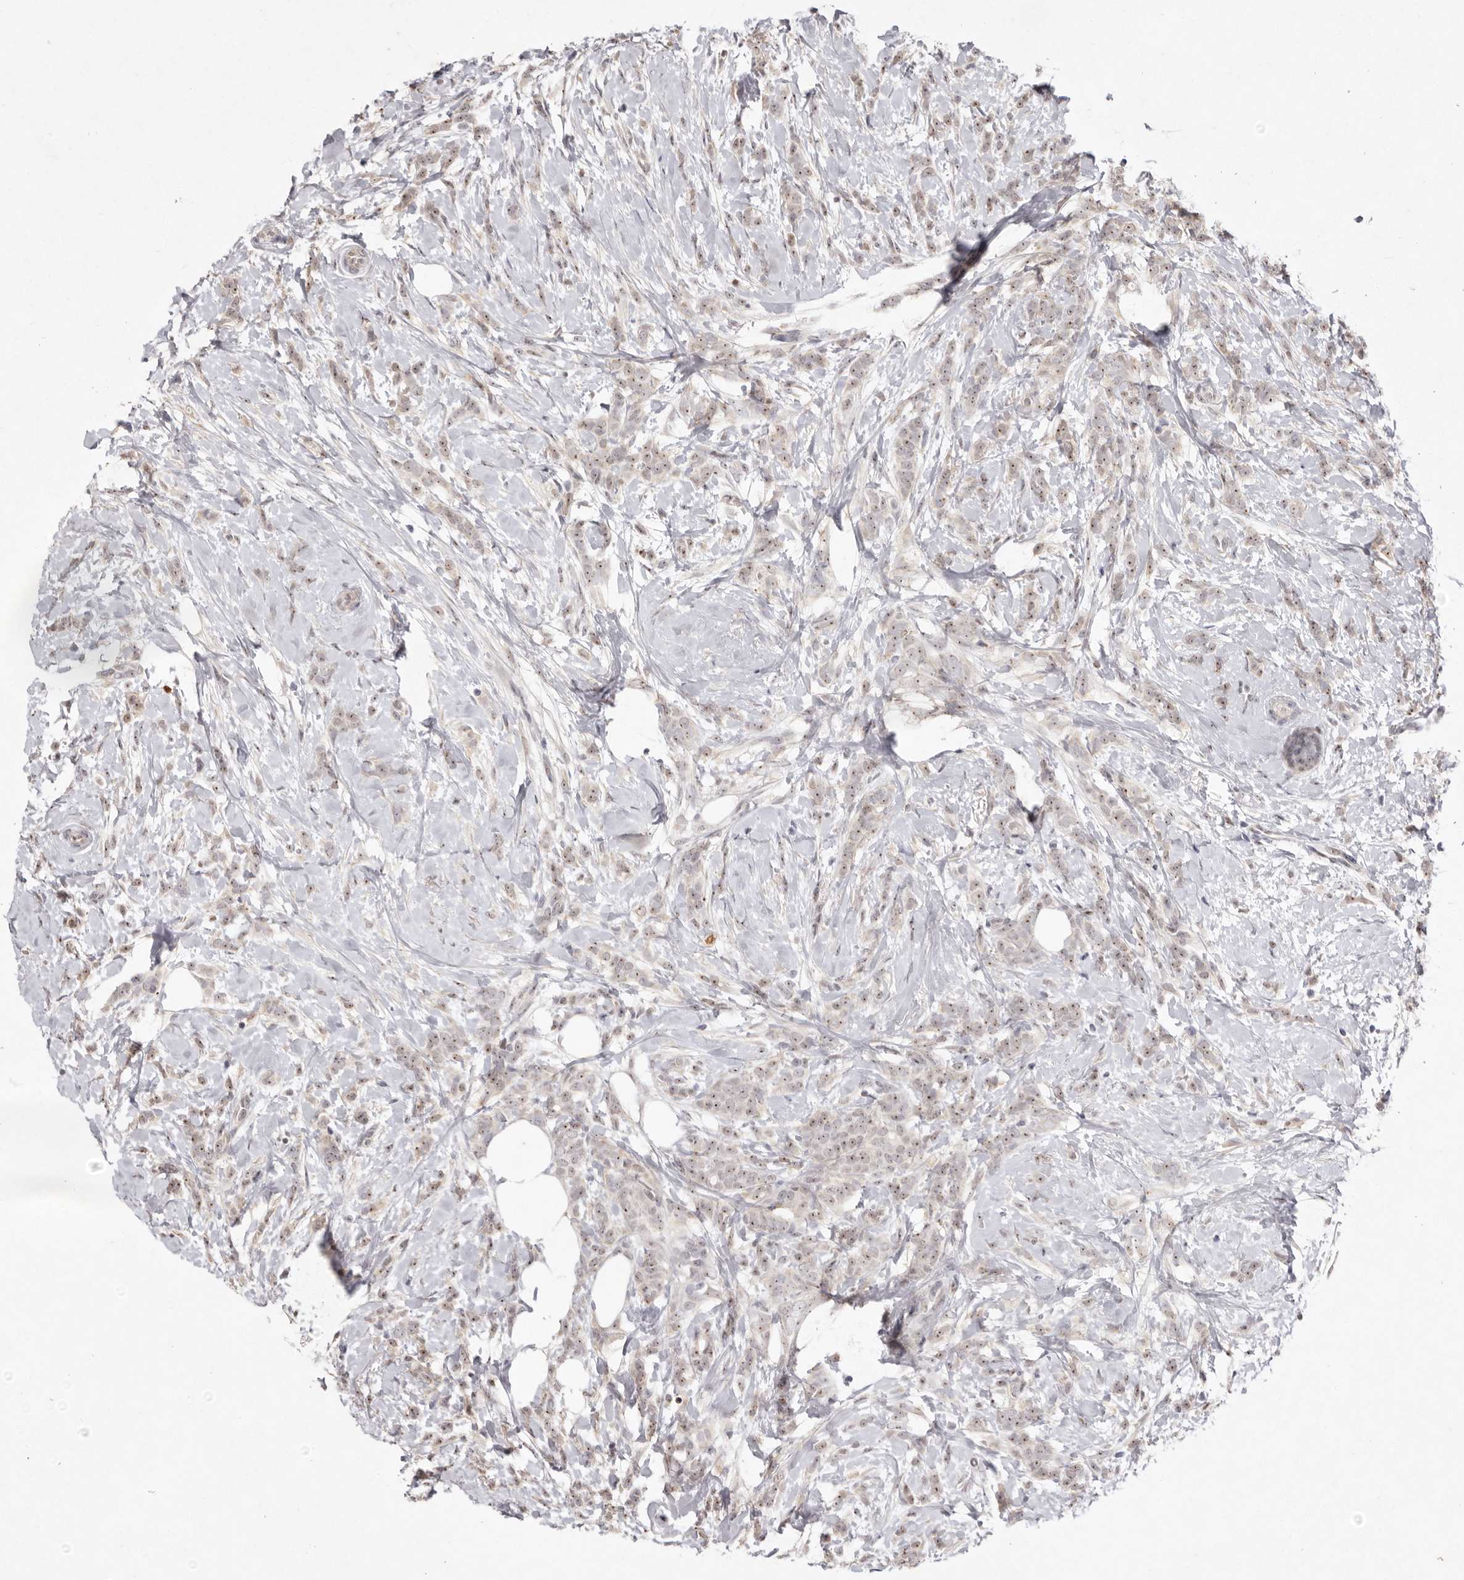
{"staining": {"intensity": "weak", "quantity": ">75%", "location": "nuclear"}, "tissue": "breast cancer", "cell_type": "Tumor cells", "image_type": "cancer", "snomed": [{"axis": "morphology", "description": "Lobular carcinoma, in situ"}, {"axis": "morphology", "description": "Lobular carcinoma"}, {"axis": "topography", "description": "Breast"}], "caption": "Immunohistochemistry (IHC) (DAB) staining of human breast cancer shows weak nuclear protein expression in about >75% of tumor cells.", "gene": "TADA1", "patient": {"sex": "female", "age": 41}}